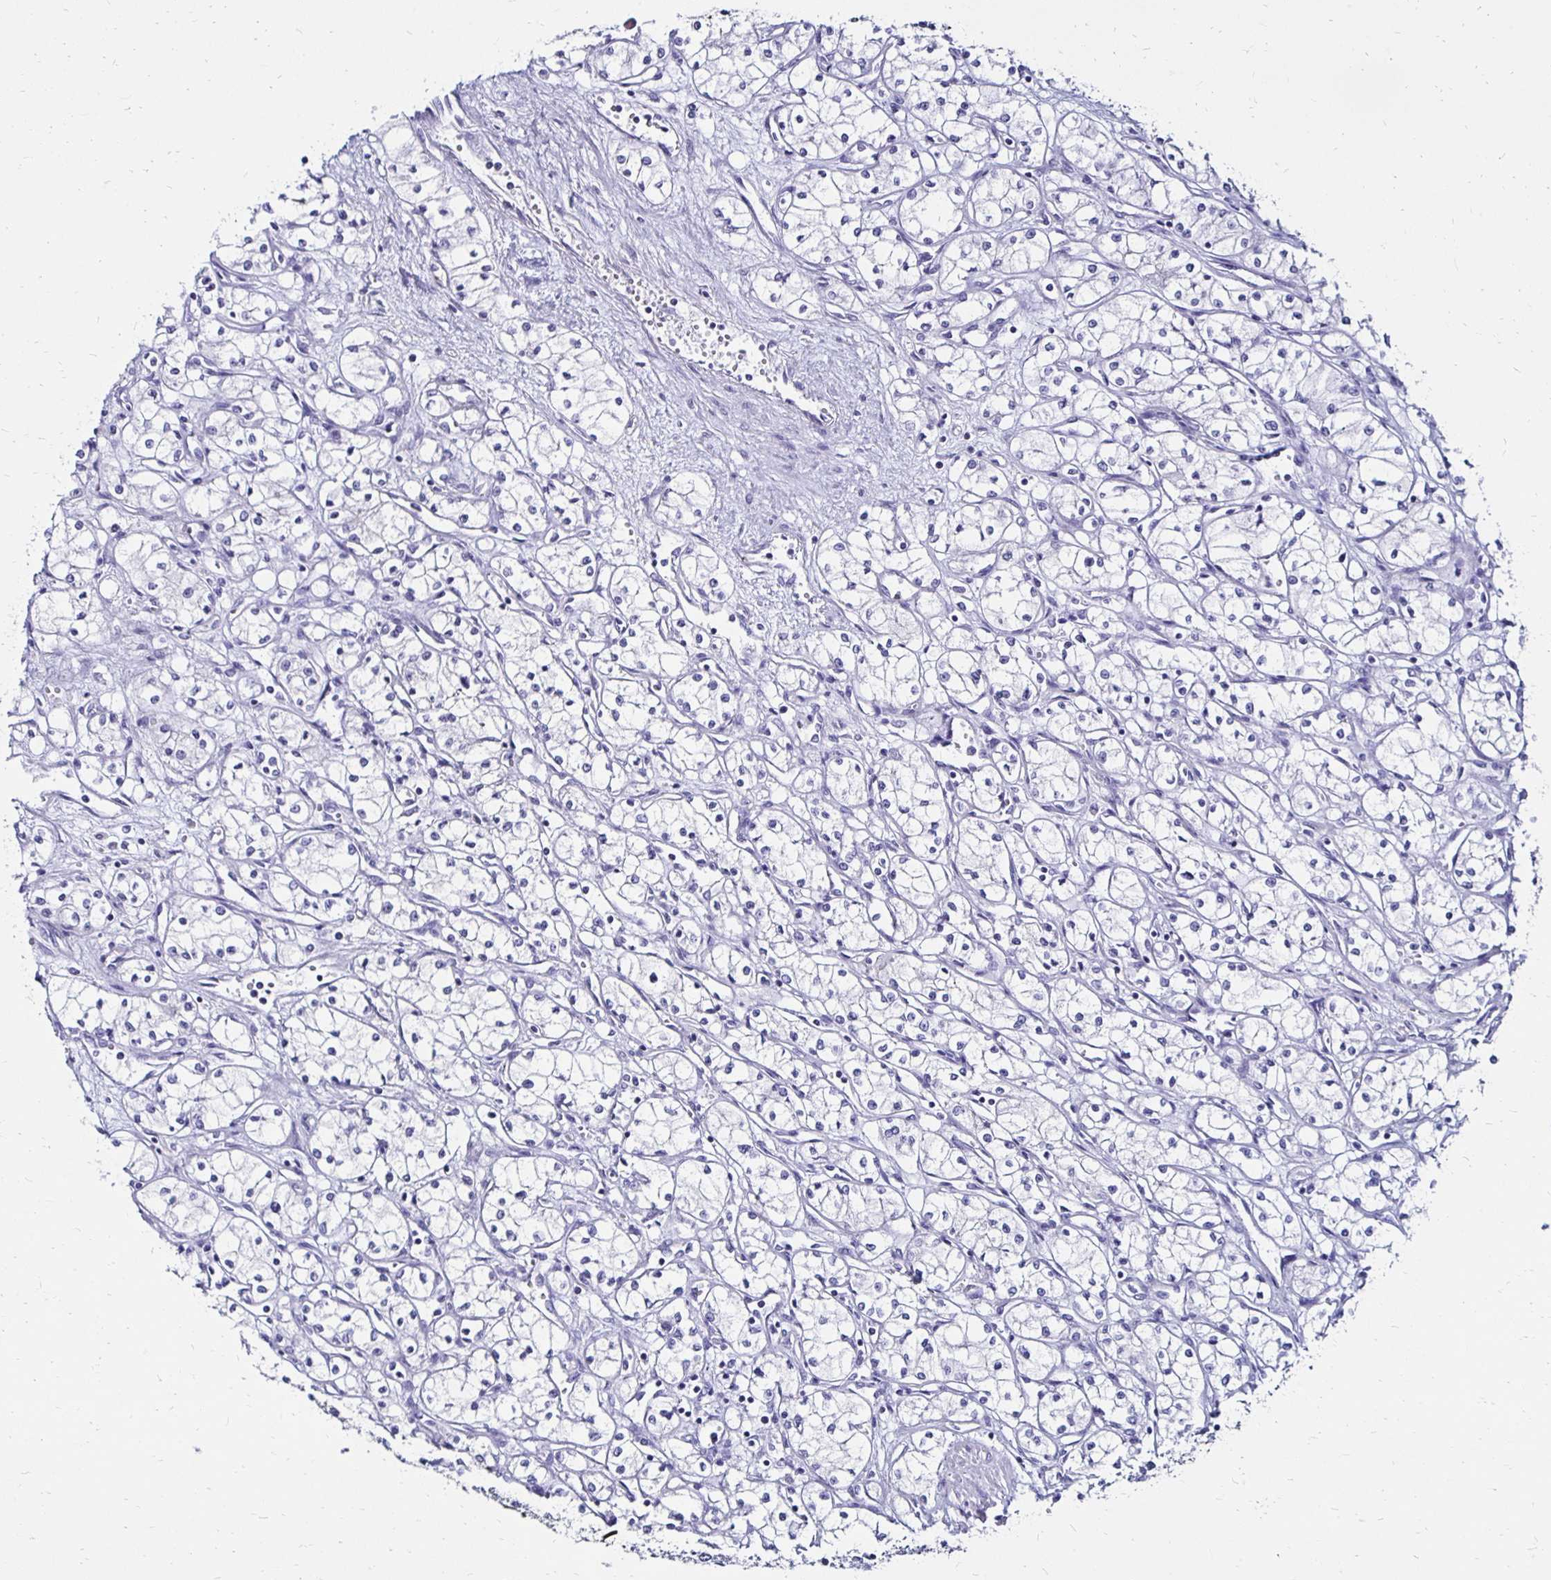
{"staining": {"intensity": "negative", "quantity": "none", "location": "none"}, "tissue": "renal cancer", "cell_type": "Tumor cells", "image_type": "cancer", "snomed": [{"axis": "morphology", "description": "Normal tissue, NOS"}, {"axis": "morphology", "description": "Adenocarcinoma, NOS"}, {"axis": "topography", "description": "Kidney"}], "caption": "The immunohistochemistry image has no significant expression in tumor cells of renal adenocarcinoma tissue.", "gene": "KCNT1", "patient": {"sex": "male", "age": 59}}